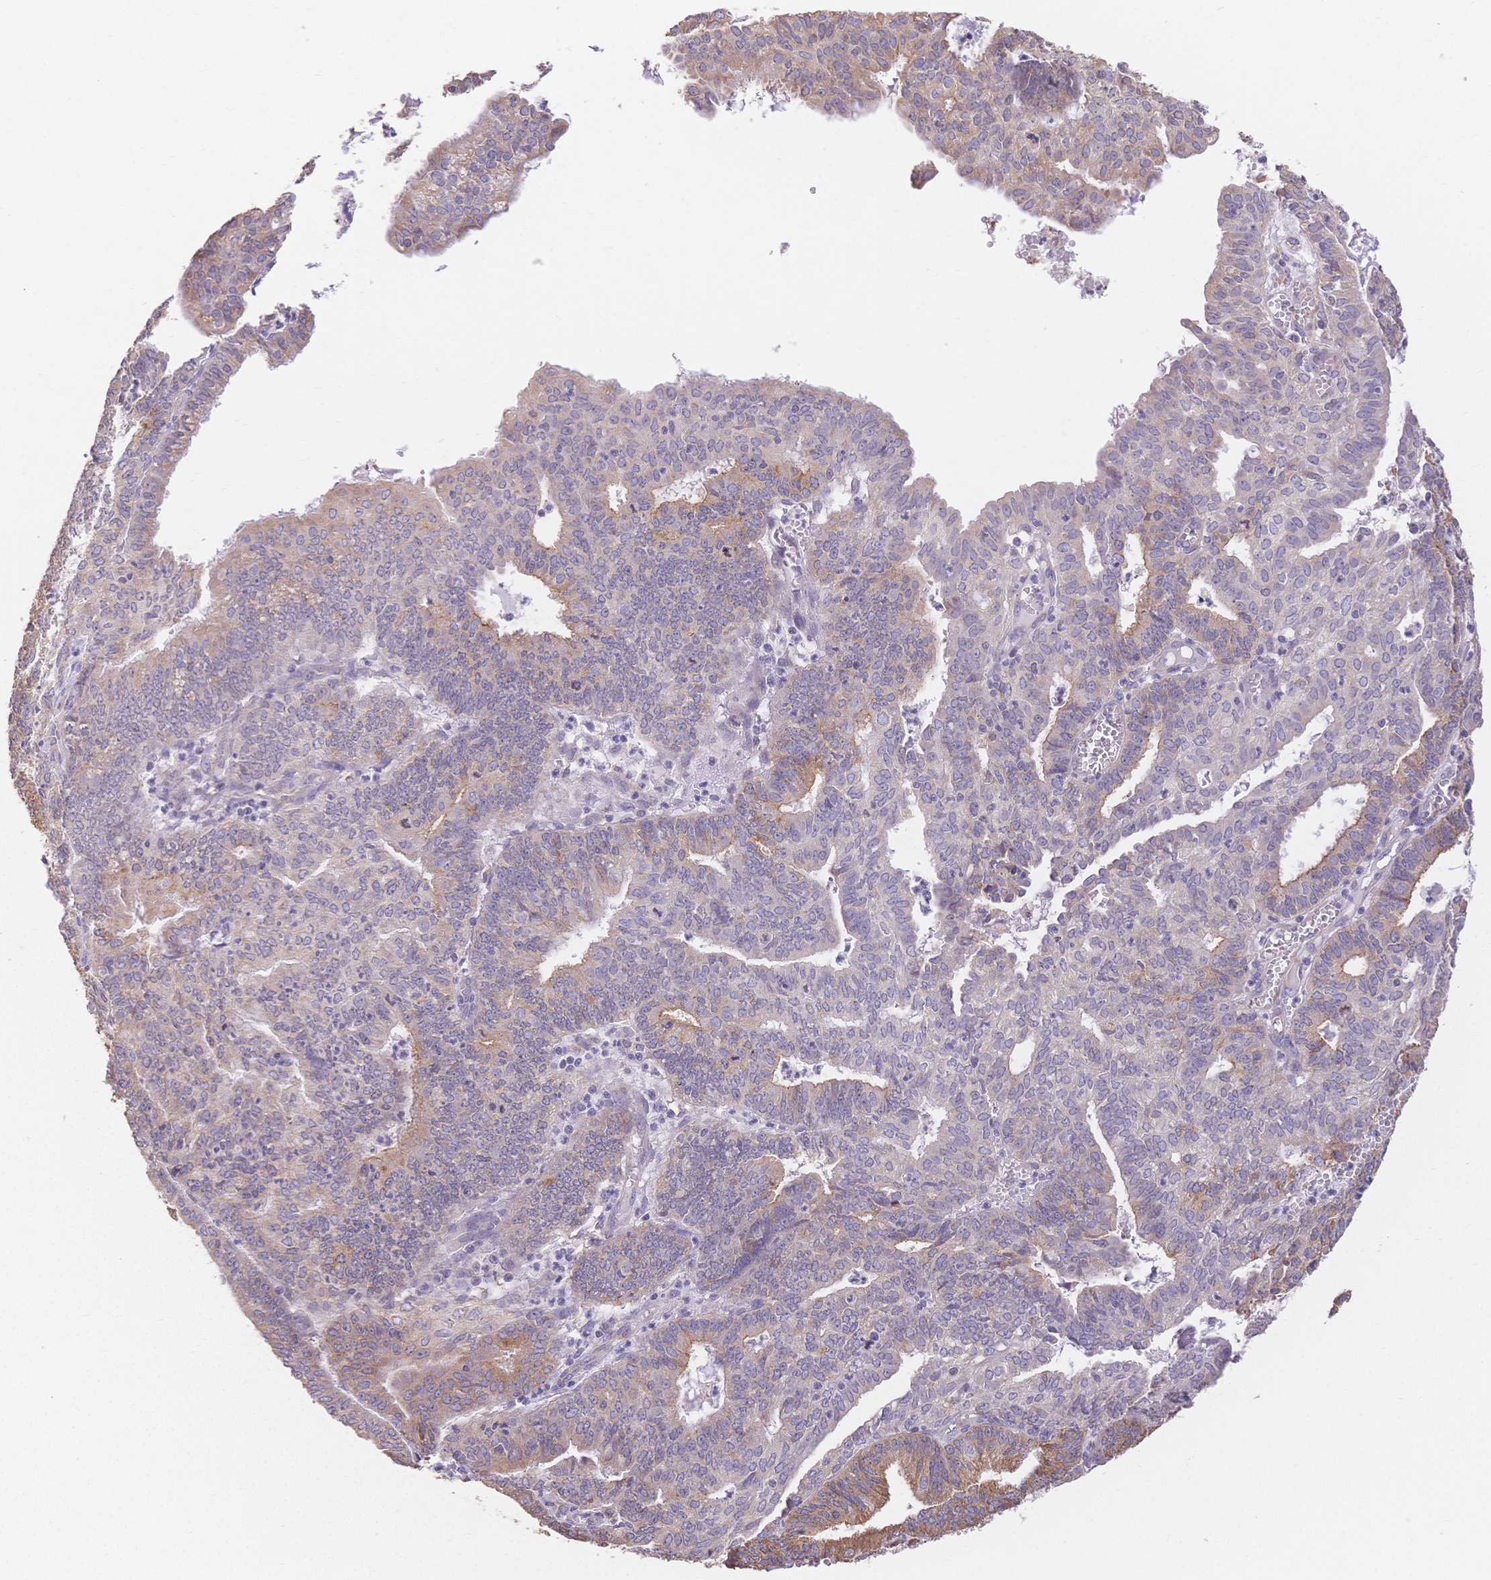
{"staining": {"intensity": "weak", "quantity": "25%-75%", "location": "cytoplasmic/membranous"}, "tissue": "endometrial cancer", "cell_type": "Tumor cells", "image_type": "cancer", "snomed": [{"axis": "morphology", "description": "Adenocarcinoma, NOS"}, {"axis": "topography", "description": "Endometrium"}], "caption": "Protein expression by immunohistochemistry (IHC) shows weak cytoplasmic/membranous expression in approximately 25%-75% of tumor cells in adenocarcinoma (endometrial). (IHC, brightfield microscopy, high magnification).", "gene": "HS3ST5", "patient": {"sex": "female", "age": 61}}